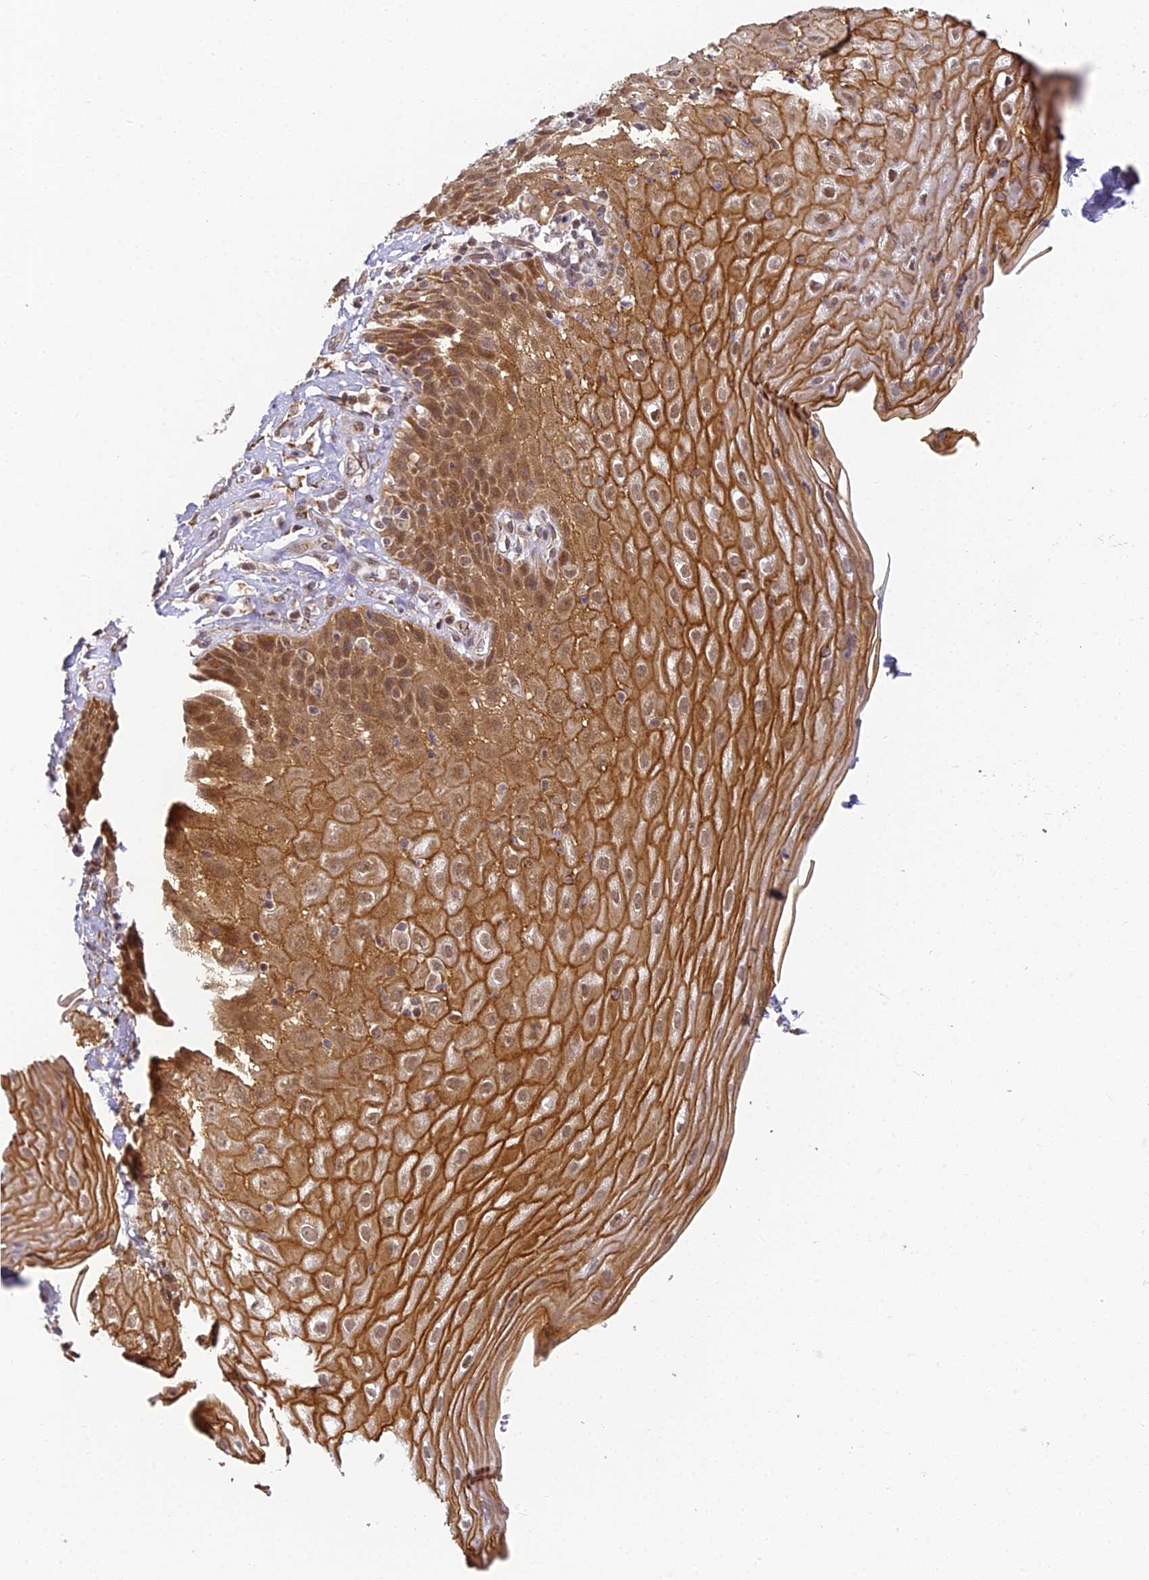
{"staining": {"intensity": "strong", "quantity": ">75%", "location": "cytoplasmic/membranous,nuclear"}, "tissue": "esophagus", "cell_type": "Squamous epithelial cells", "image_type": "normal", "snomed": [{"axis": "morphology", "description": "Normal tissue, NOS"}, {"axis": "topography", "description": "Esophagus"}], "caption": "The micrograph reveals immunohistochemical staining of benign esophagus. There is strong cytoplasmic/membranous,nuclear staining is present in approximately >75% of squamous epithelial cells. The protein is stained brown, and the nuclei are stained in blue (DAB IHC with brightfield microscopy, high magnification).", "gene": "DNAAF10", "patient": {"sex": "female", "age": 61}}